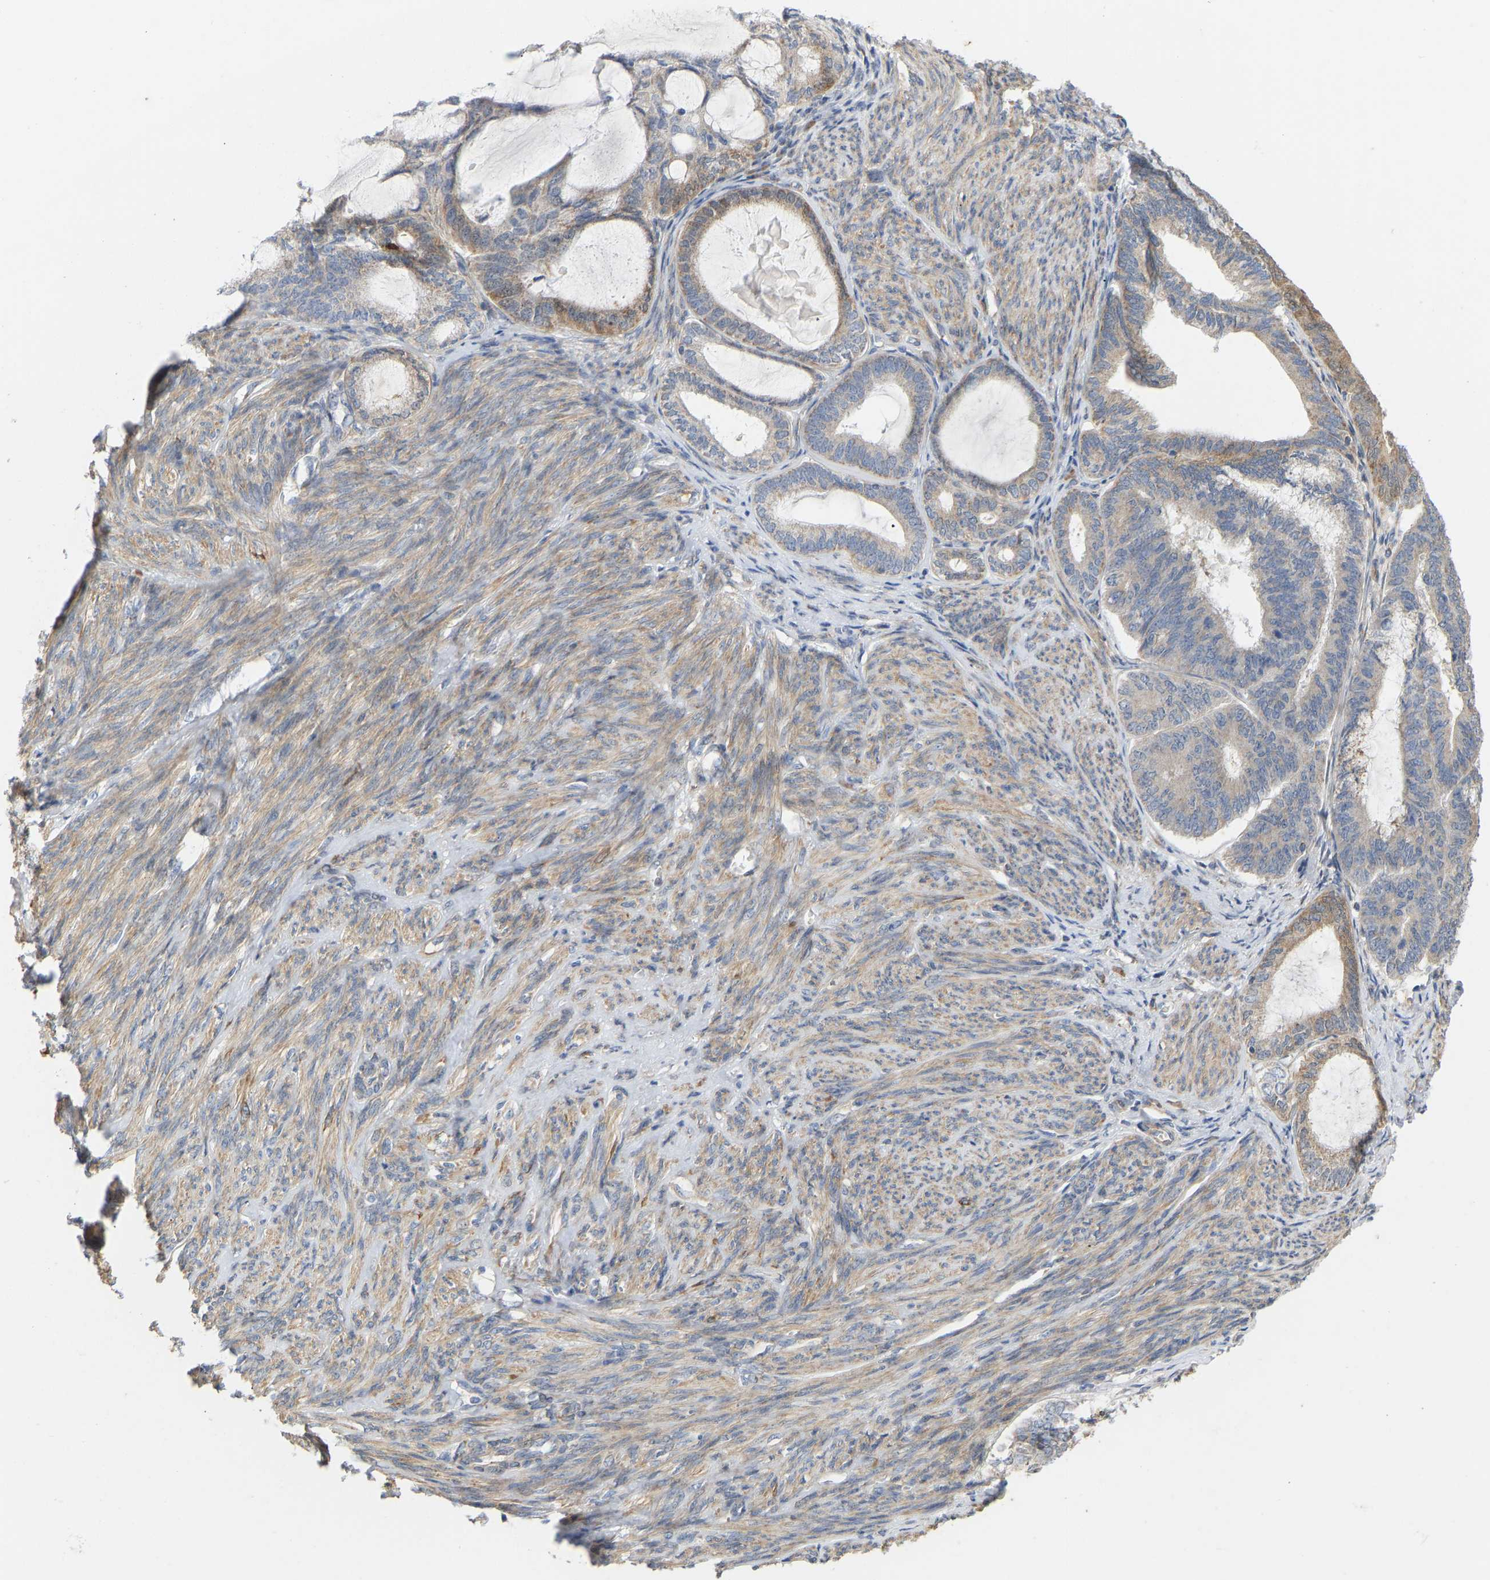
{"staining": {"intensity": "weak", "quantity": ">75%", "location": "cytoplasmic/membranous"}, "tissue": "endometrial cancer", "cell_type": "Tumor cells", "image_type": "cancer", "snomed": [{"axis": "morphology", "description": "Adenocarcinoma, NOS"}, {"axis": "topography", "description": "Endometrium"}], "caption": "Endometrial cancer (adenocarcinoma) was stained to show a protein in brown. There is low levels of weak cytoplasmic/membranous staining in about >75% of tumor cells.", "gene": "HACD2", "patient": {"sex": "female", "age": 86}}